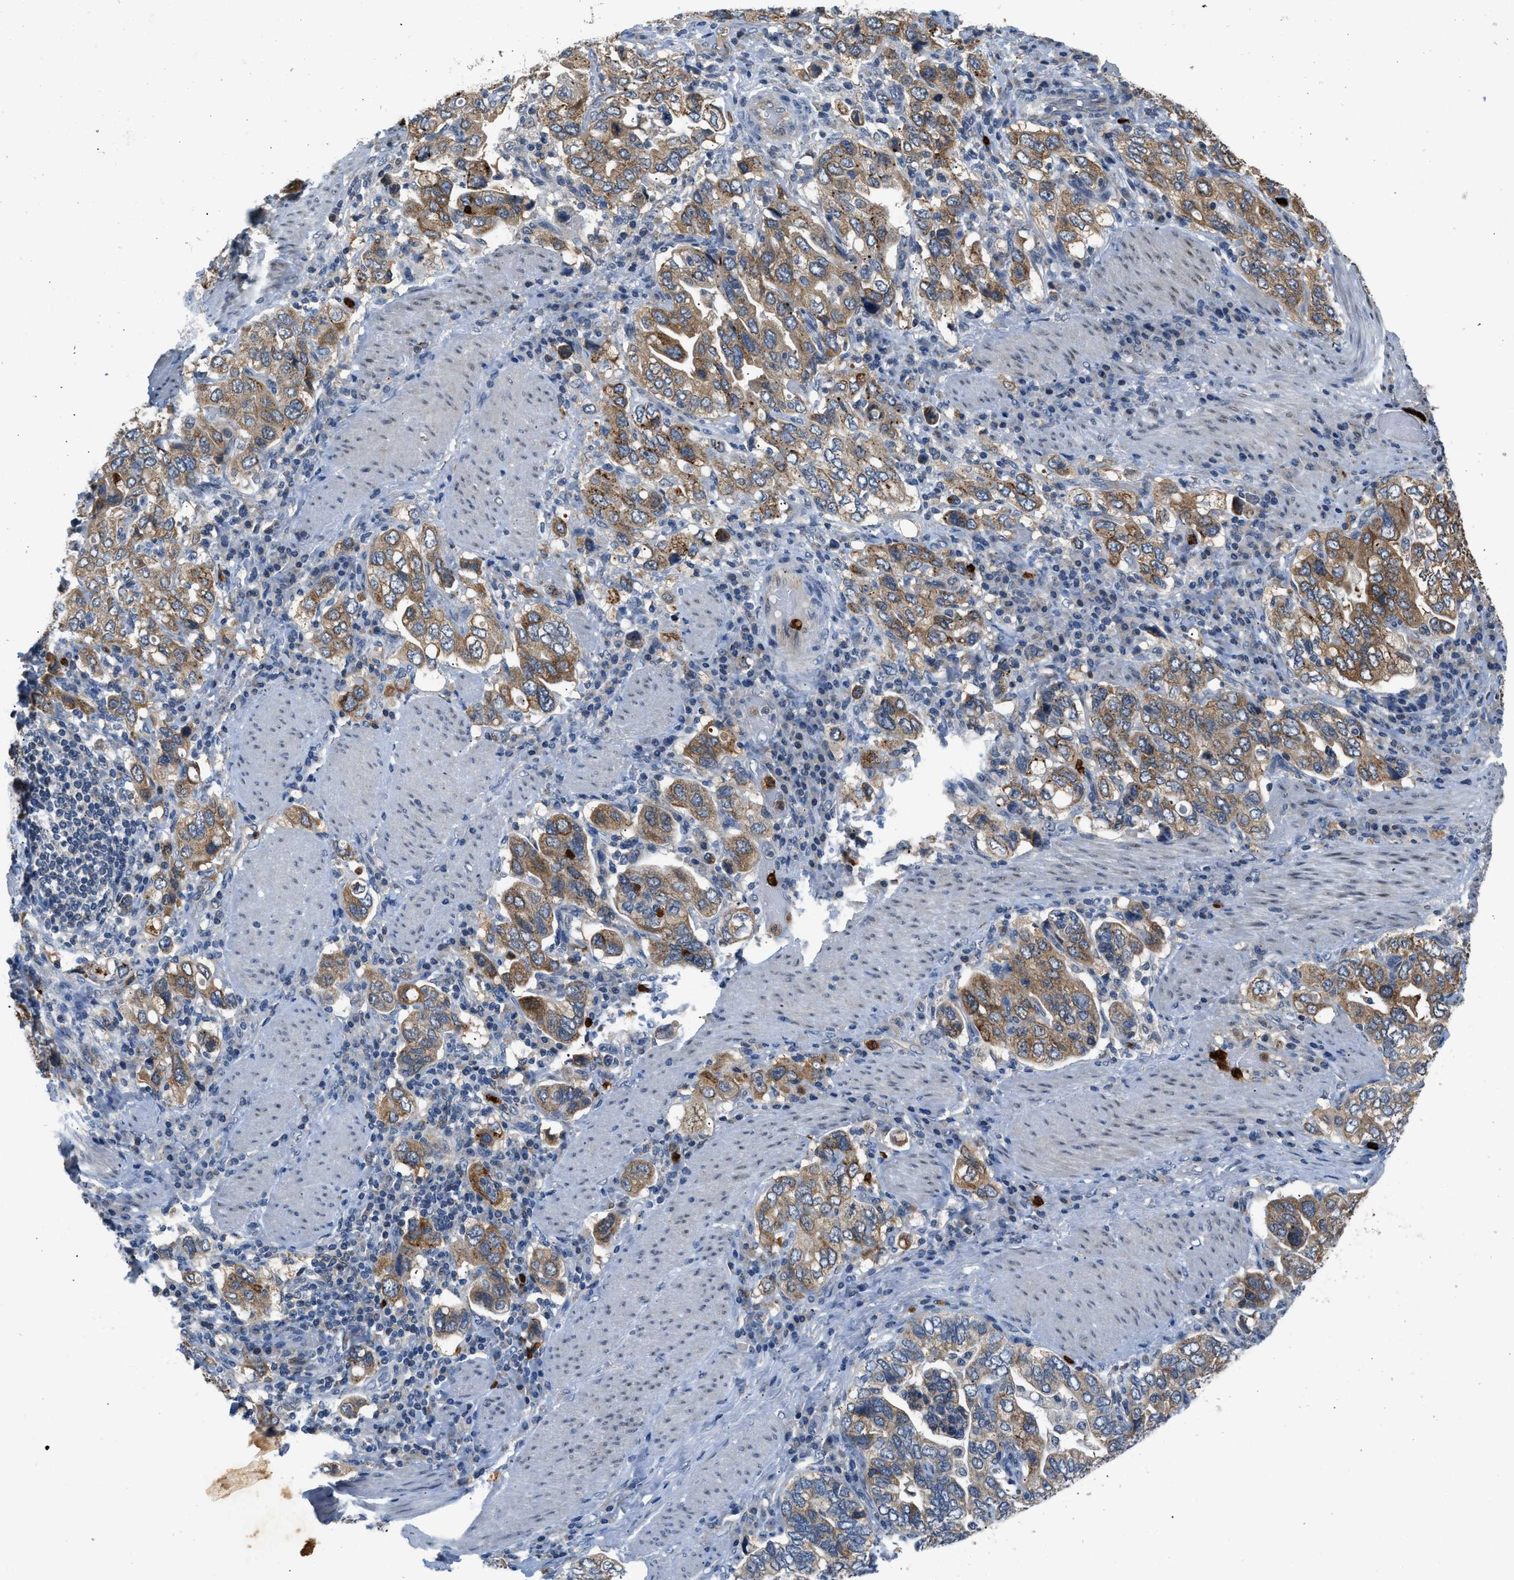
{"staining": {"intensity": "moderate", "quantity": ">75%", "location": "cytoplasmic/membranous"}, "tissue": "stomach cancer", "cell_type": "Tumor cells", "image_type": "cancer", "snomed": [{"axis": "morphology", "description": "Adenocarcinoma, NOS"}, {"axis": "topography", "description": "Stomach, upper"}], "caption": "The immunohistochemical stain shows moderate cytoplasmic/membranous staining in tumor cells of adenocarcinoma (stomach) tissue.", "gene": "TOMM34", "patient": {"sex": "male", "age": 62}}